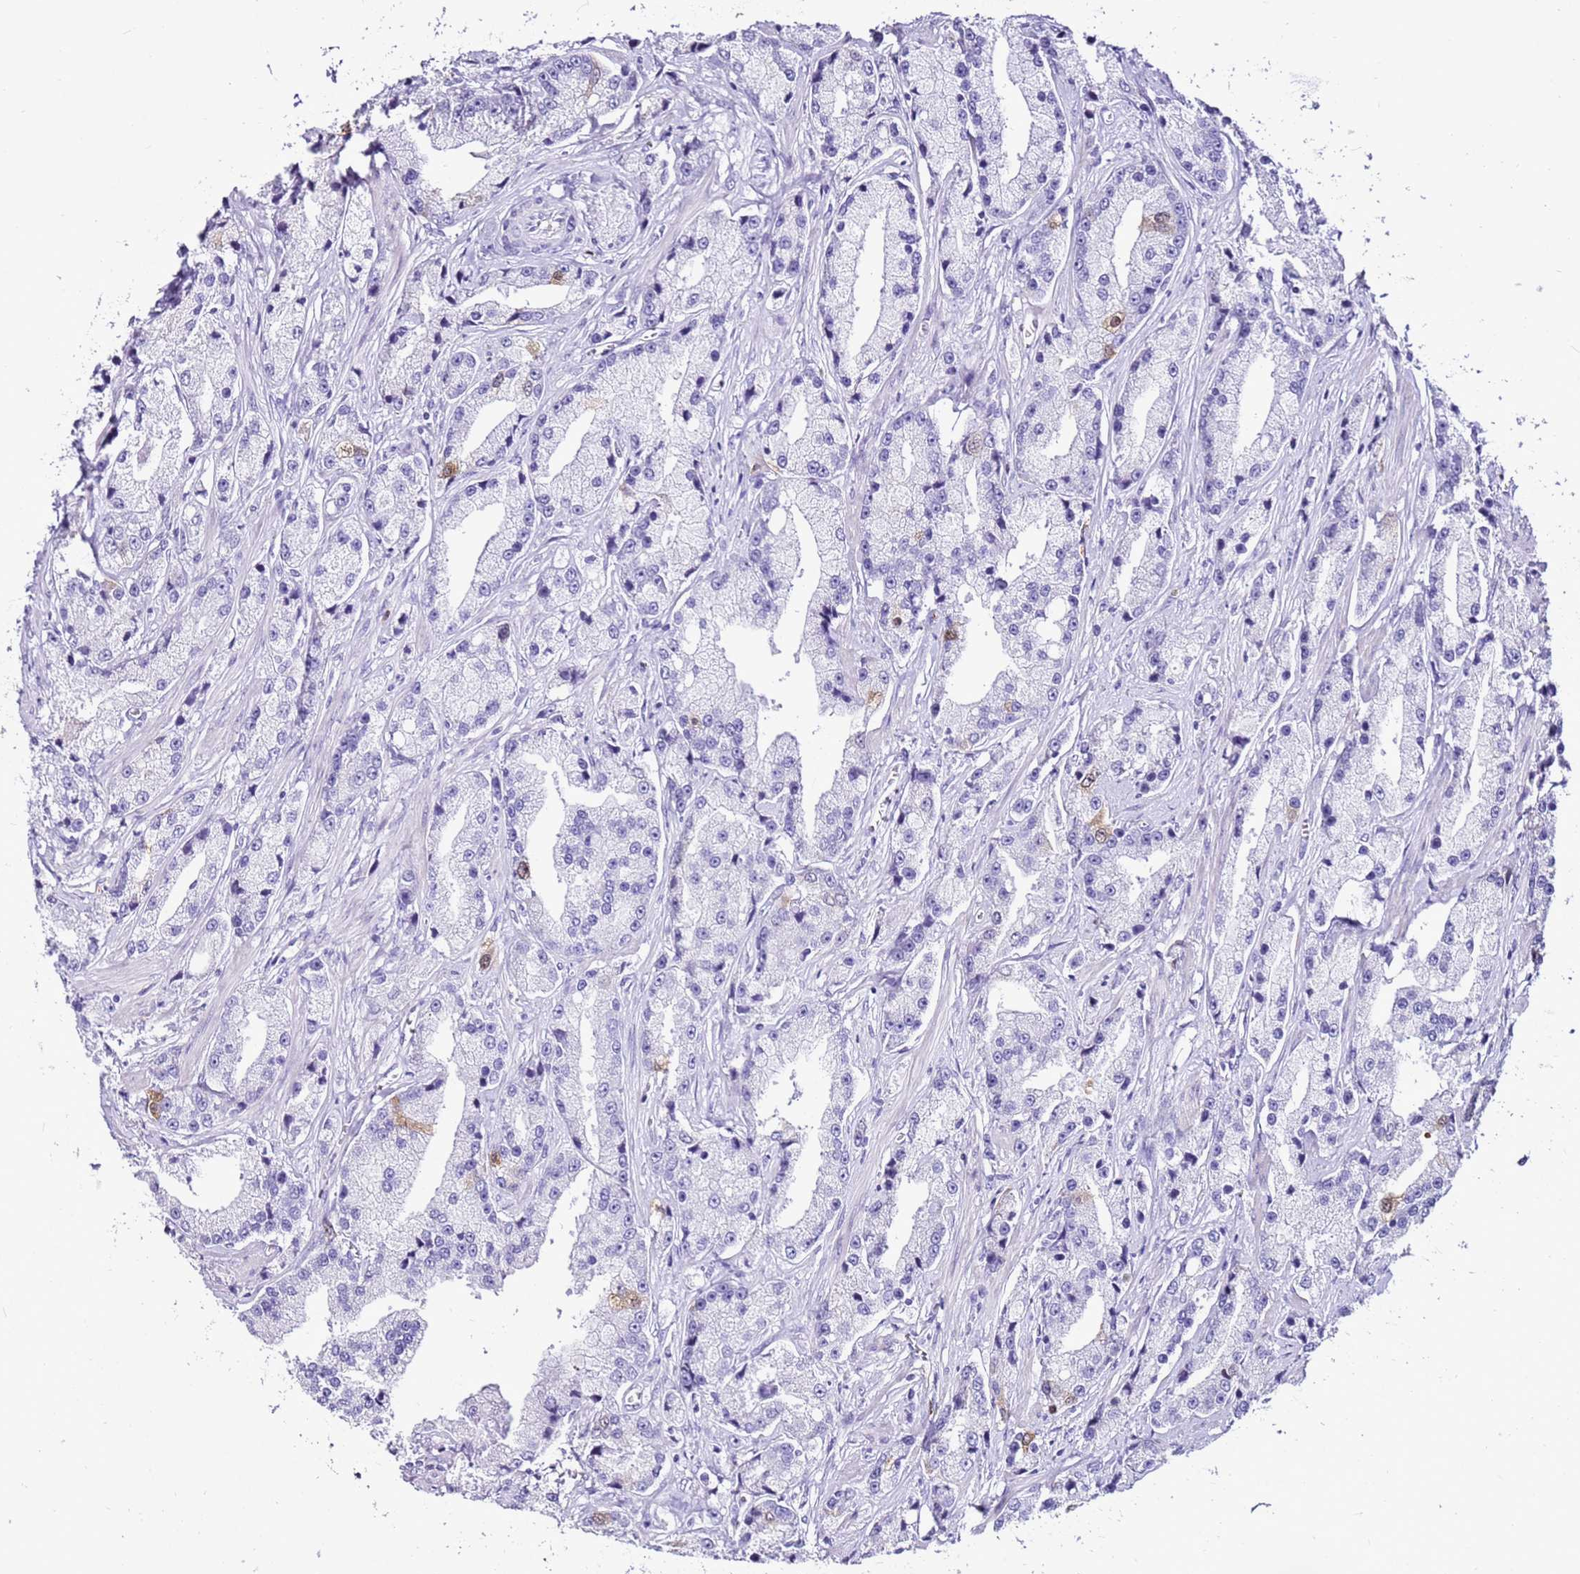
{"staining": {"intensity": "moderate", "quantity": "<25%", "location": "cytoplasmic/membranous"}, "tissue": "prostate cancer", "cell_type": "Tumor cells", "image_type": "cancer", "snomed": [{"axis": "morphology", "description": "Adenocarcinoma, High grade"}, {"axis": "topography", "description": "Prostate"}], "caption": "This histopathology image reveals immunohistochemistry staining of prostate cancer (adenocarcinoma (high-grade)), with low moderate cytoplasmic/membranous staining in about <25% of tumor cells.", "gene": "SPC25", "patient": {"sex": "male", "age": 74}}